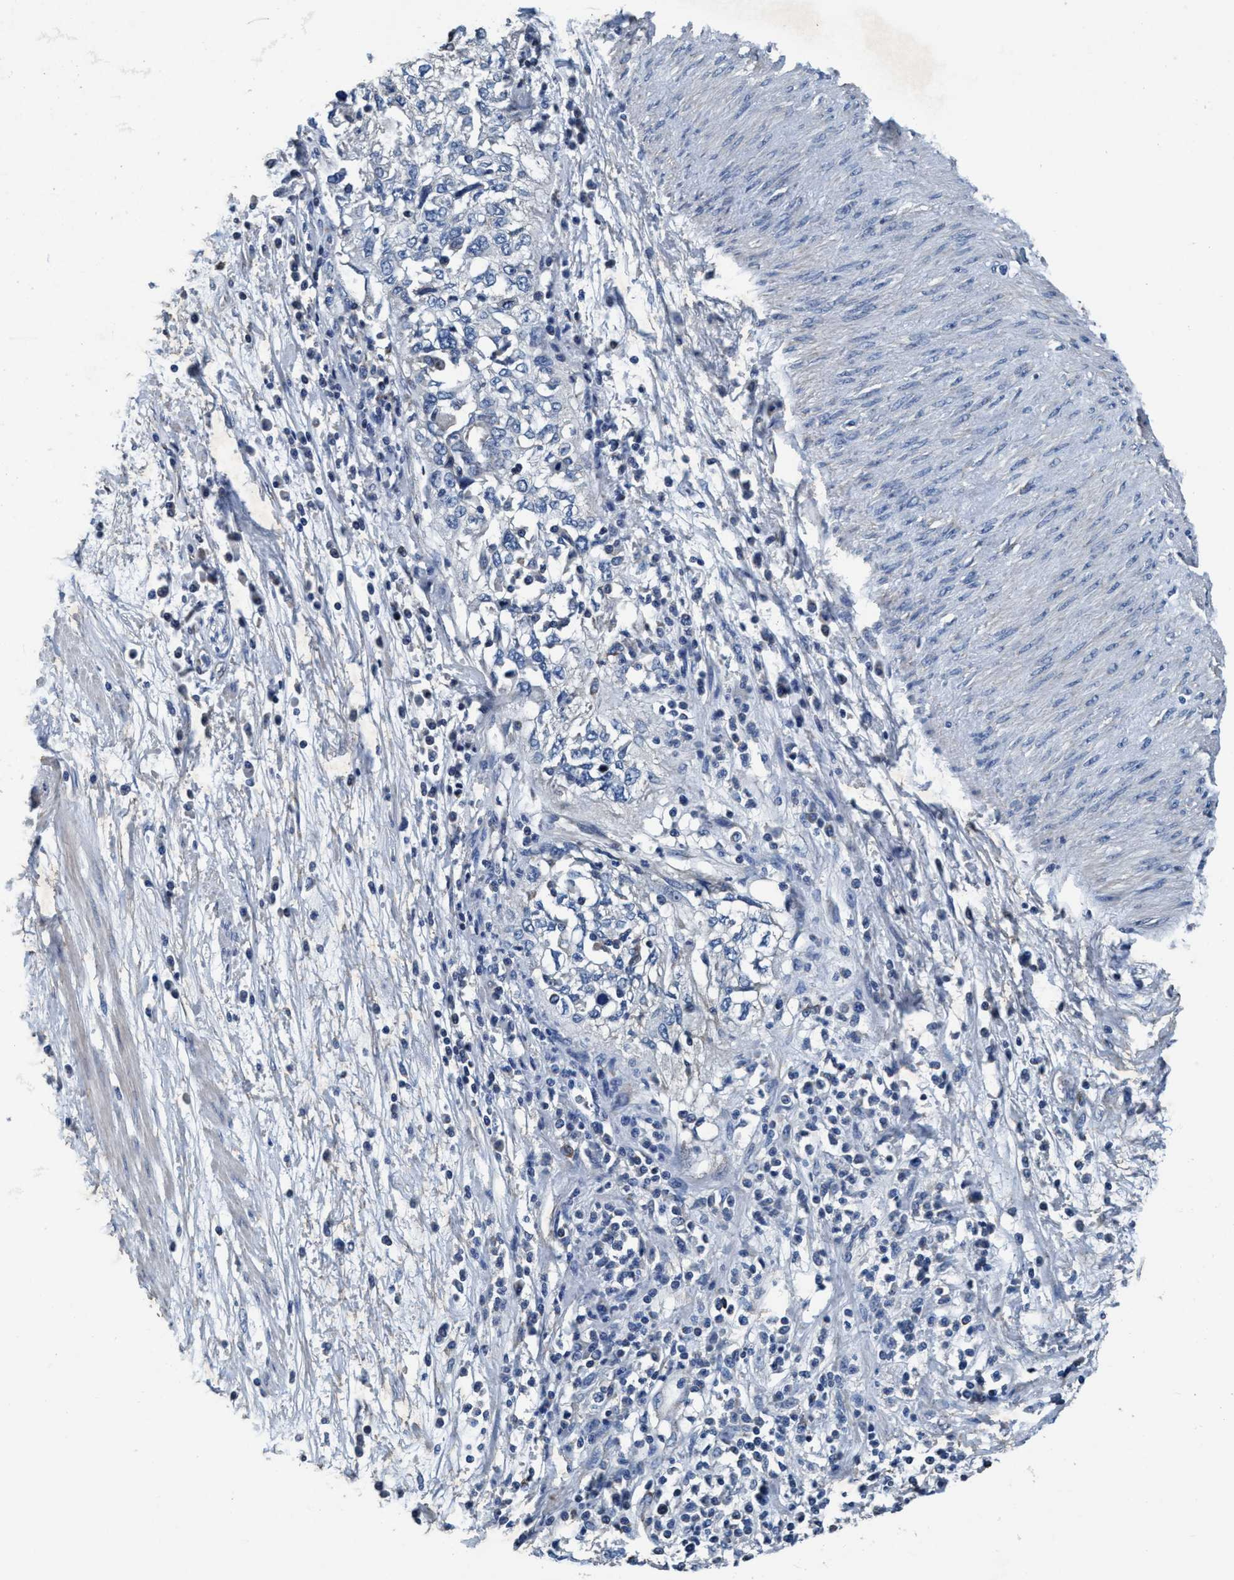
{"staining": {"intensity": "negative", "quantity": "none", "location": "none"}, "tissue": "cervical cancer", "cell_type": "Tumor cells", "image_type": "cancer", "snomed": [{"axis": "morphology", "description": "Squamous cell carcinoma, NOS"}, {"axis": "topography", "description": "Cervix"}], "caption": "A histopathology image of squamous cell carcinoma (cervical) stained for a protein reveals no brown staining in tumor cells.", "gene": "ANKFN1", "patient": {"sex": "female", "age": 57}}